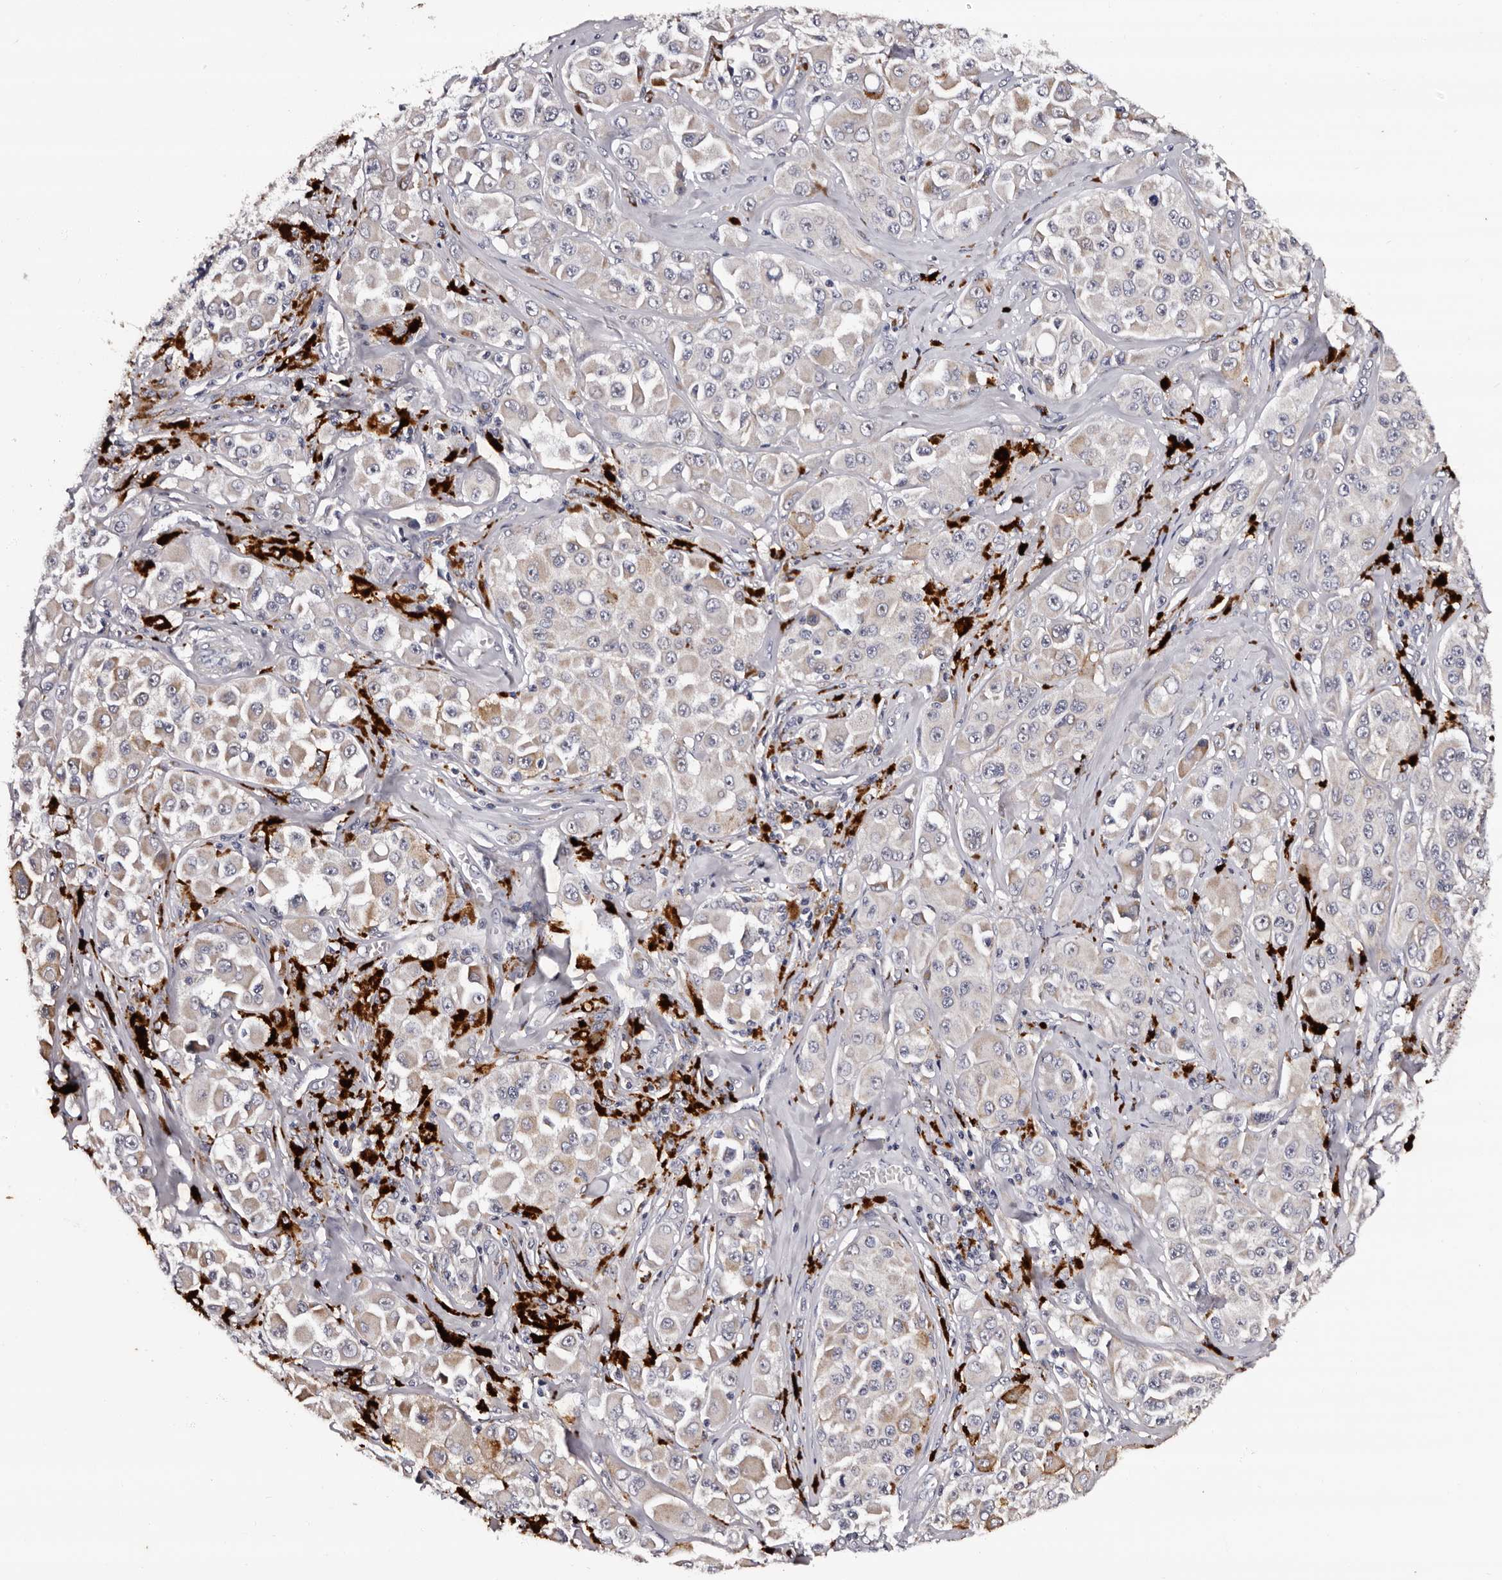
{"staining": {"intensity": "negative", "quantity": "none", "location": "none"}, "tissue": "melanoma", "cell_type": "Tumor cells", "image_type": "cancer", "snomed": [{"axis": "morphology", "description": "Malignant melanoma, NOS"}, {"axis": "topography", "description": "Skin"}], "caption": "IHC image of neoplastic tissue: melanoma stained with DAB demonstrates no significant protein positivity in tumor cells.", "gene": "TAF4B", "patient": {"sex": "male", "age": 84}}